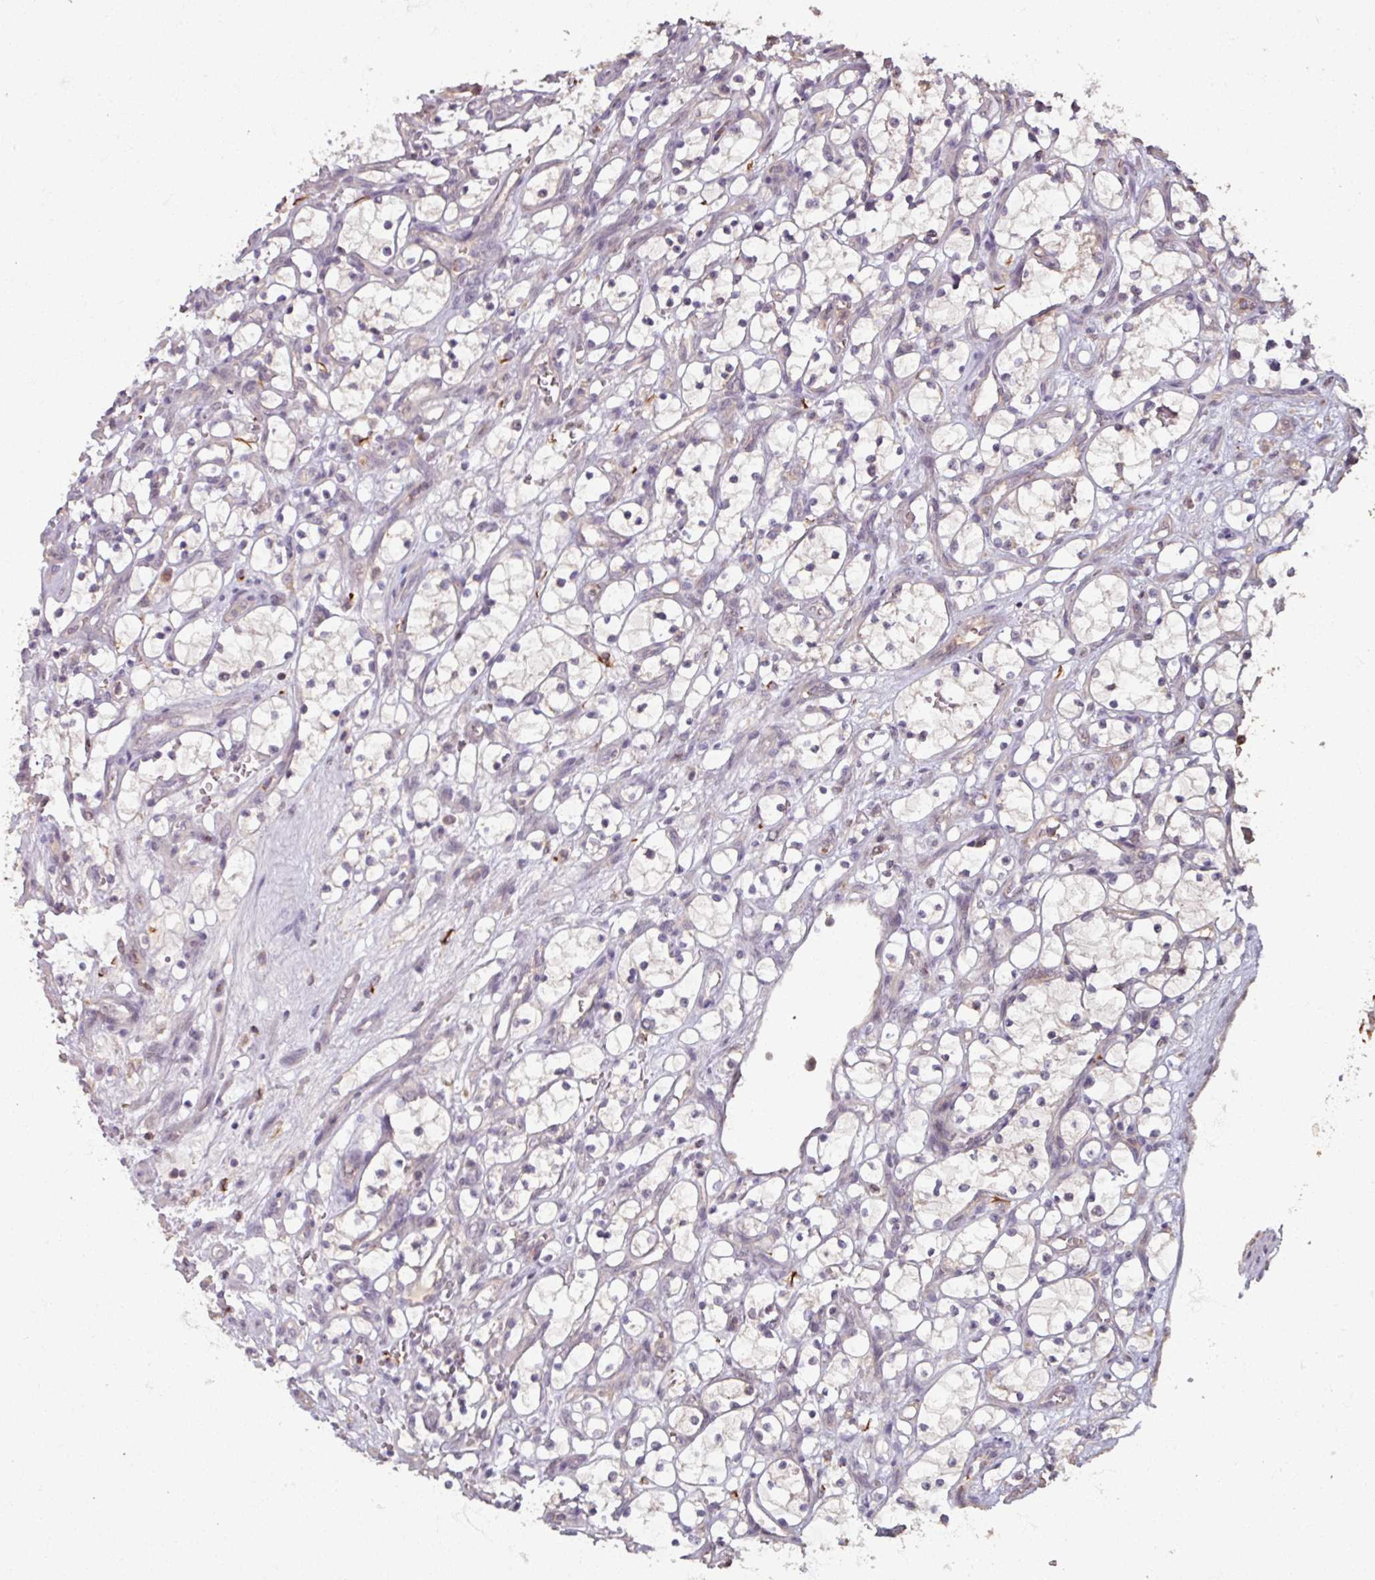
{"staining": {"intensity": "negative", "quantity": "none", "location": "none"}, "tissue": "renal cancer", "cell_type": "Tumor cells", "image_type": "cancer", "snomed": [{"axis": "morphology", "description": "Adenocarcinoma, NOS"}, {"axis": "topography", "description": "Kidney"}], "caption": "There is no significant staining in tumor cells of adenocarcinoma (renal).", "gene": "OR6B1", "patient": {"sex": "female", "age": 69}}